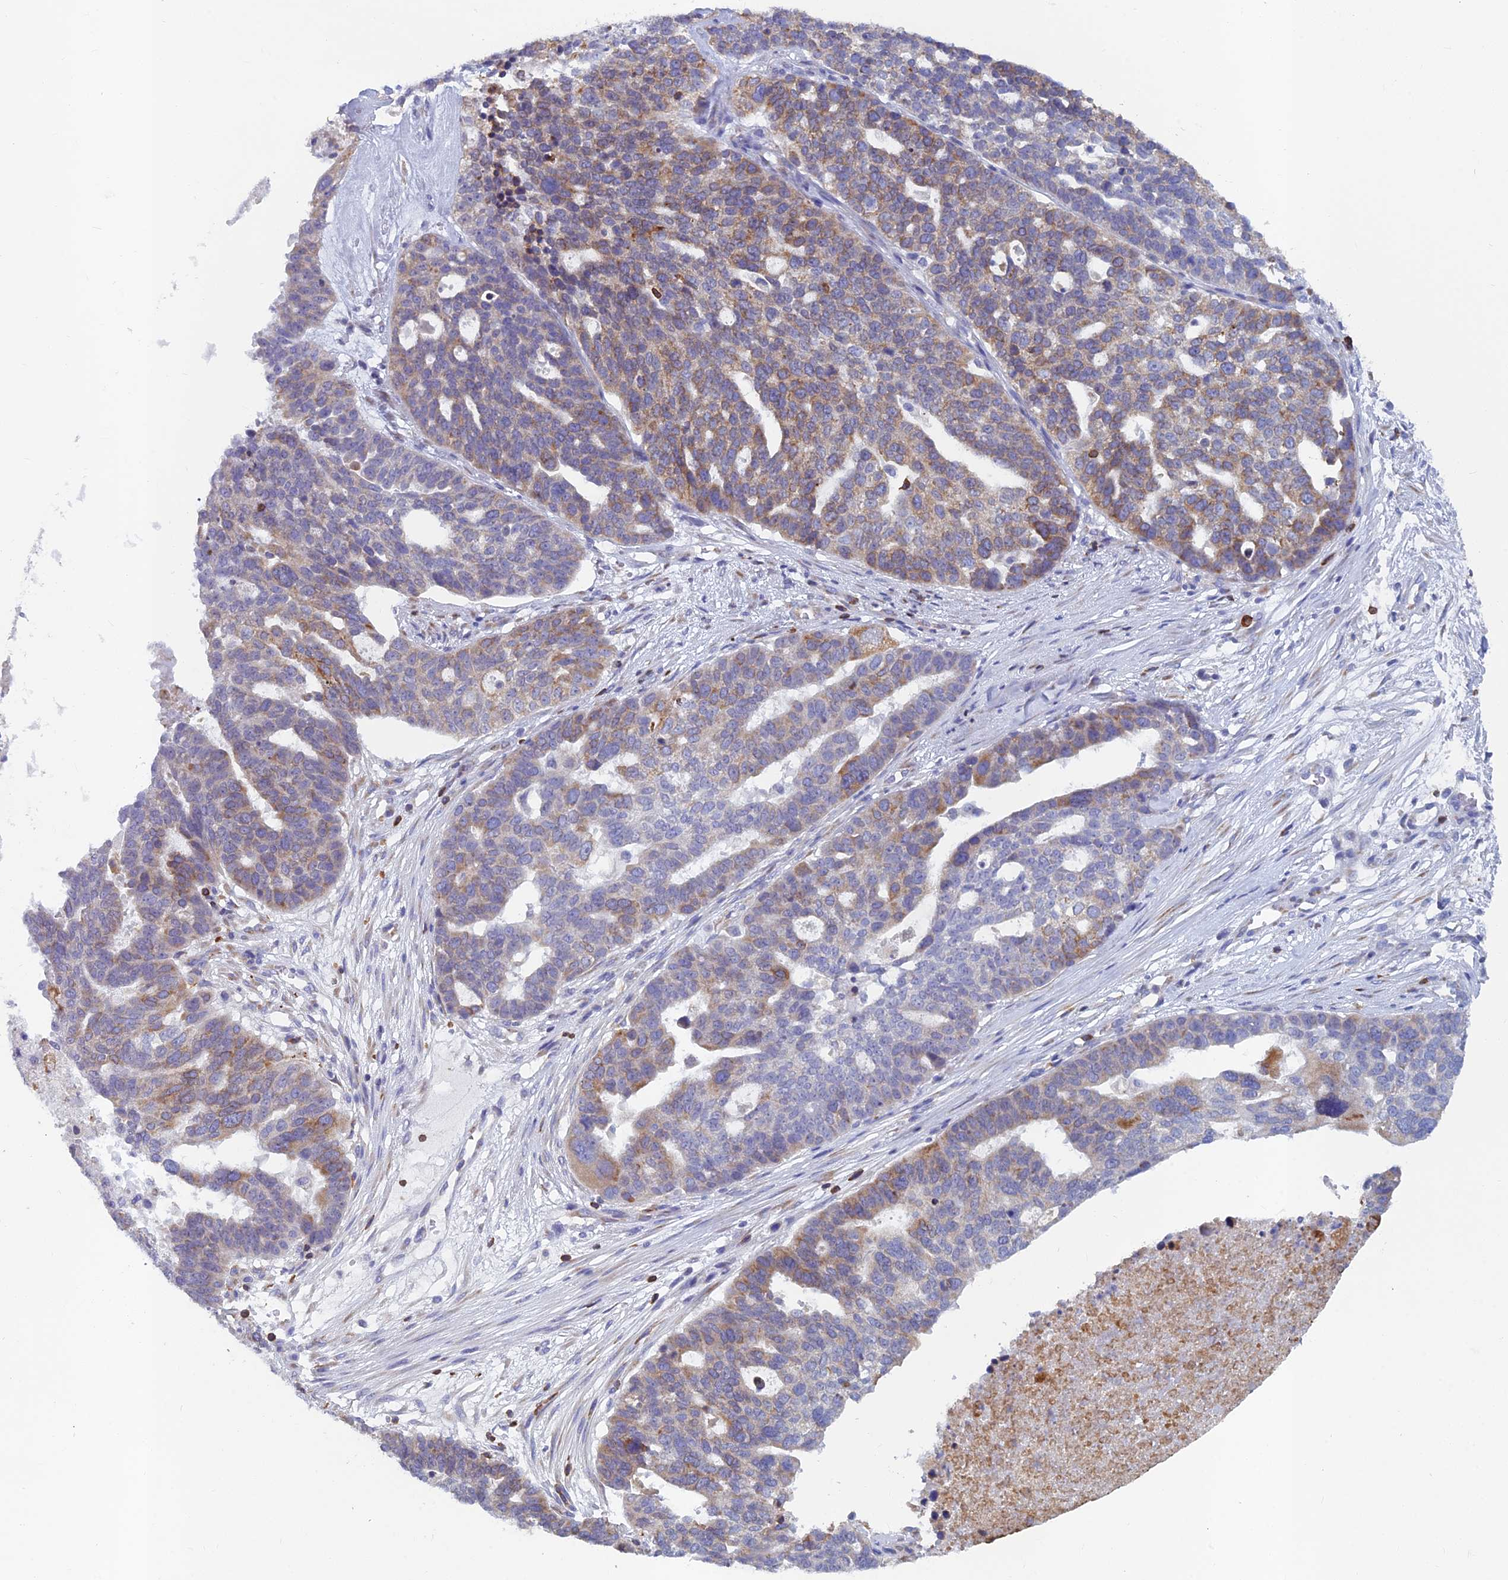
{"staining": {"intensity": "weak", "quantity": "25%-75%", "location": "cytoplasmic/membranous"}, "tissue": "ovarian cancer", "cell_type": "Tumor cells", "image_type": "cancer", "snomed": [{"axis": "morphology", "description": "Cystadenocarcinoma, serous, NOS"}, {"axis": "topography", "description": "Ovary"}], "caption": "Immunohistochemical staining of human ovarian serous cystadenocarcinoma demonstrates weak cytoplasmic/membranous protein staining in about 25%-75% of tumor cells.", "gene": "ABI3BP", "patient": {"sex": "female", "age": 59}}